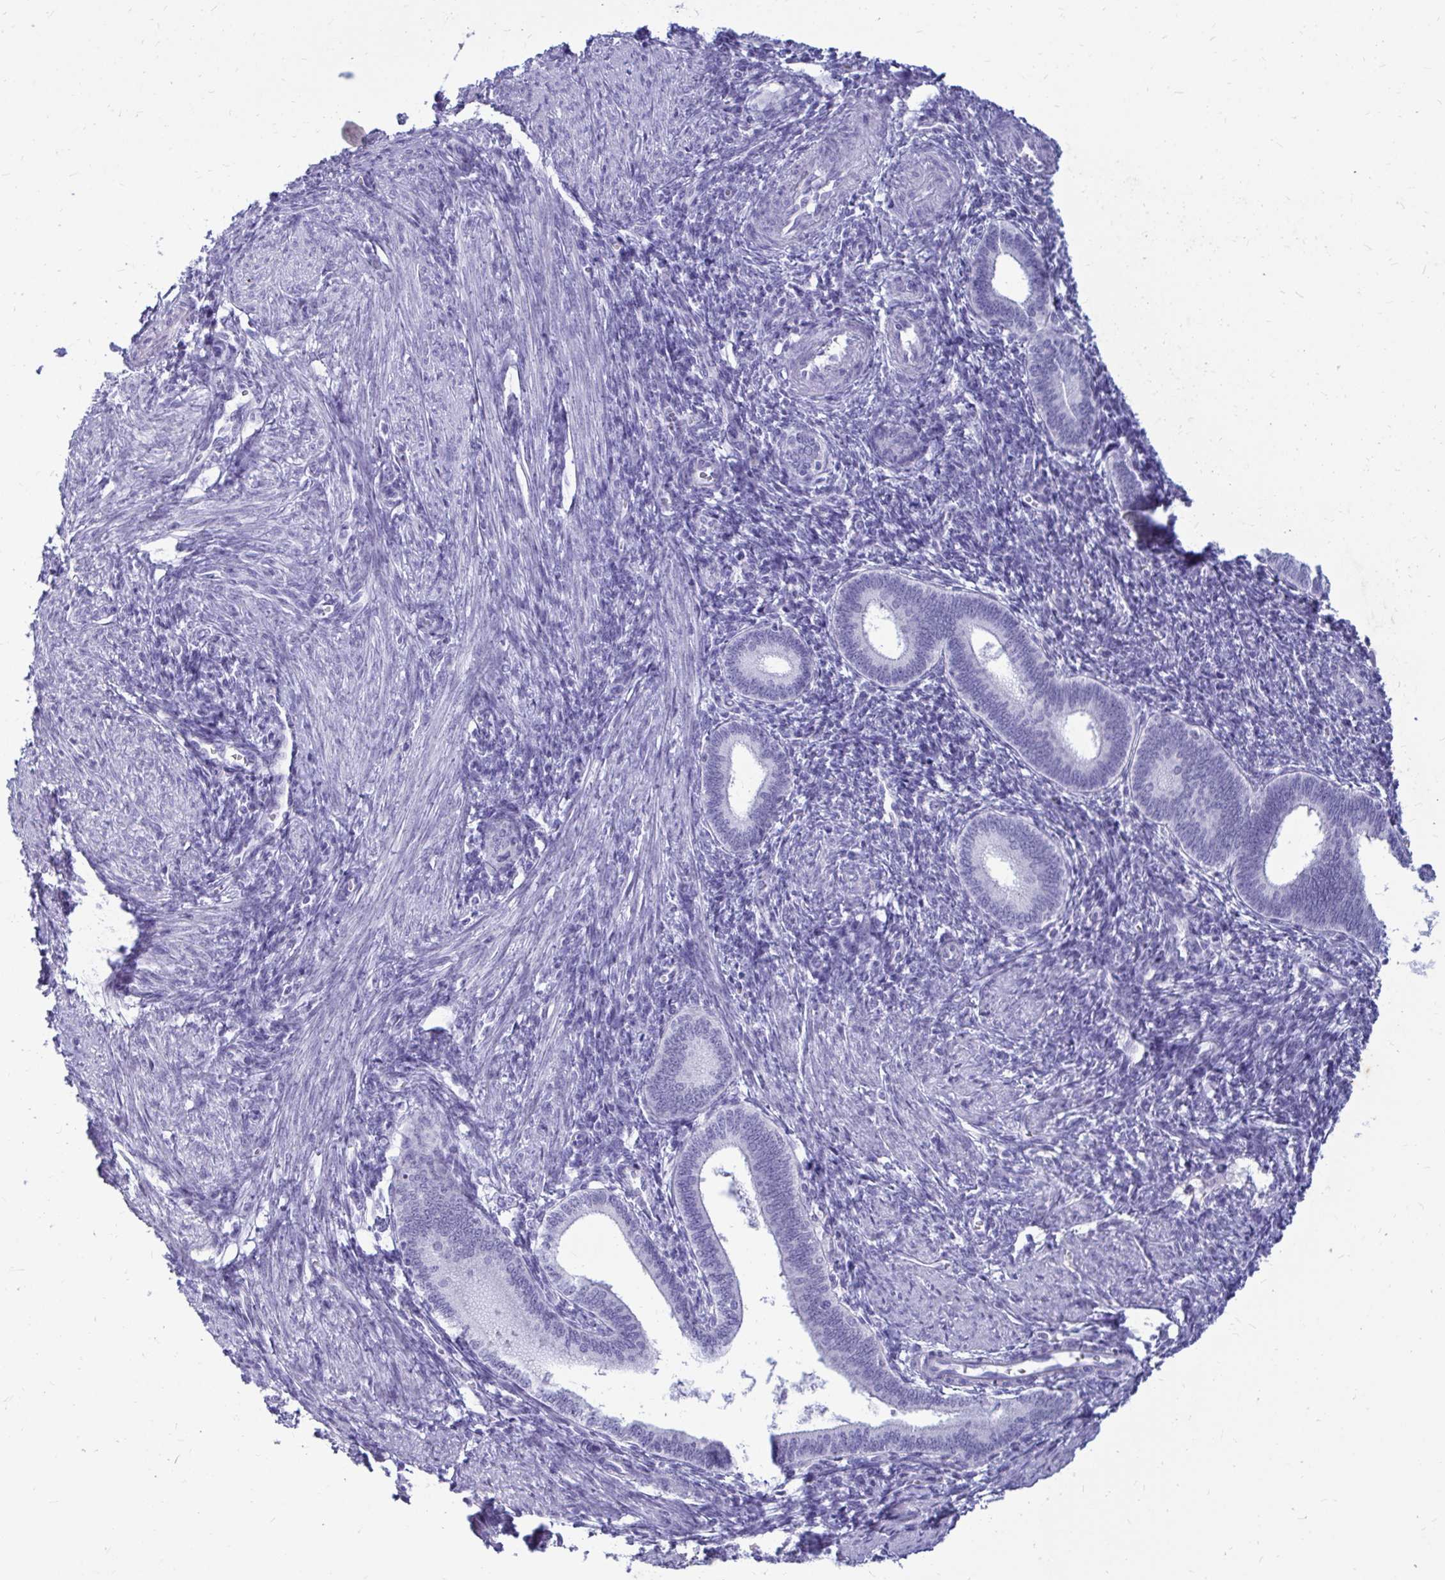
{"staining": {"intensity": "negative", "quantity": "none", "location": "none"}, "tissue": "endometrium", "cell_type": "Cells in endometrial stroma", "image_type": "normal", "snomed": [{"axis": "morphology", "description": "Normal tissue, NOS"}, {"axis": "topography", "description": "Endometrium"}], "caption": "DAB (3,3'-diaminobenzidine) immunohistochemical staining of unremarkable endometrium reveals no significant expression in cells in endometrial stroma.", "gene": "NANOGNB", "patient": {"sex": "female", "age": 41}}